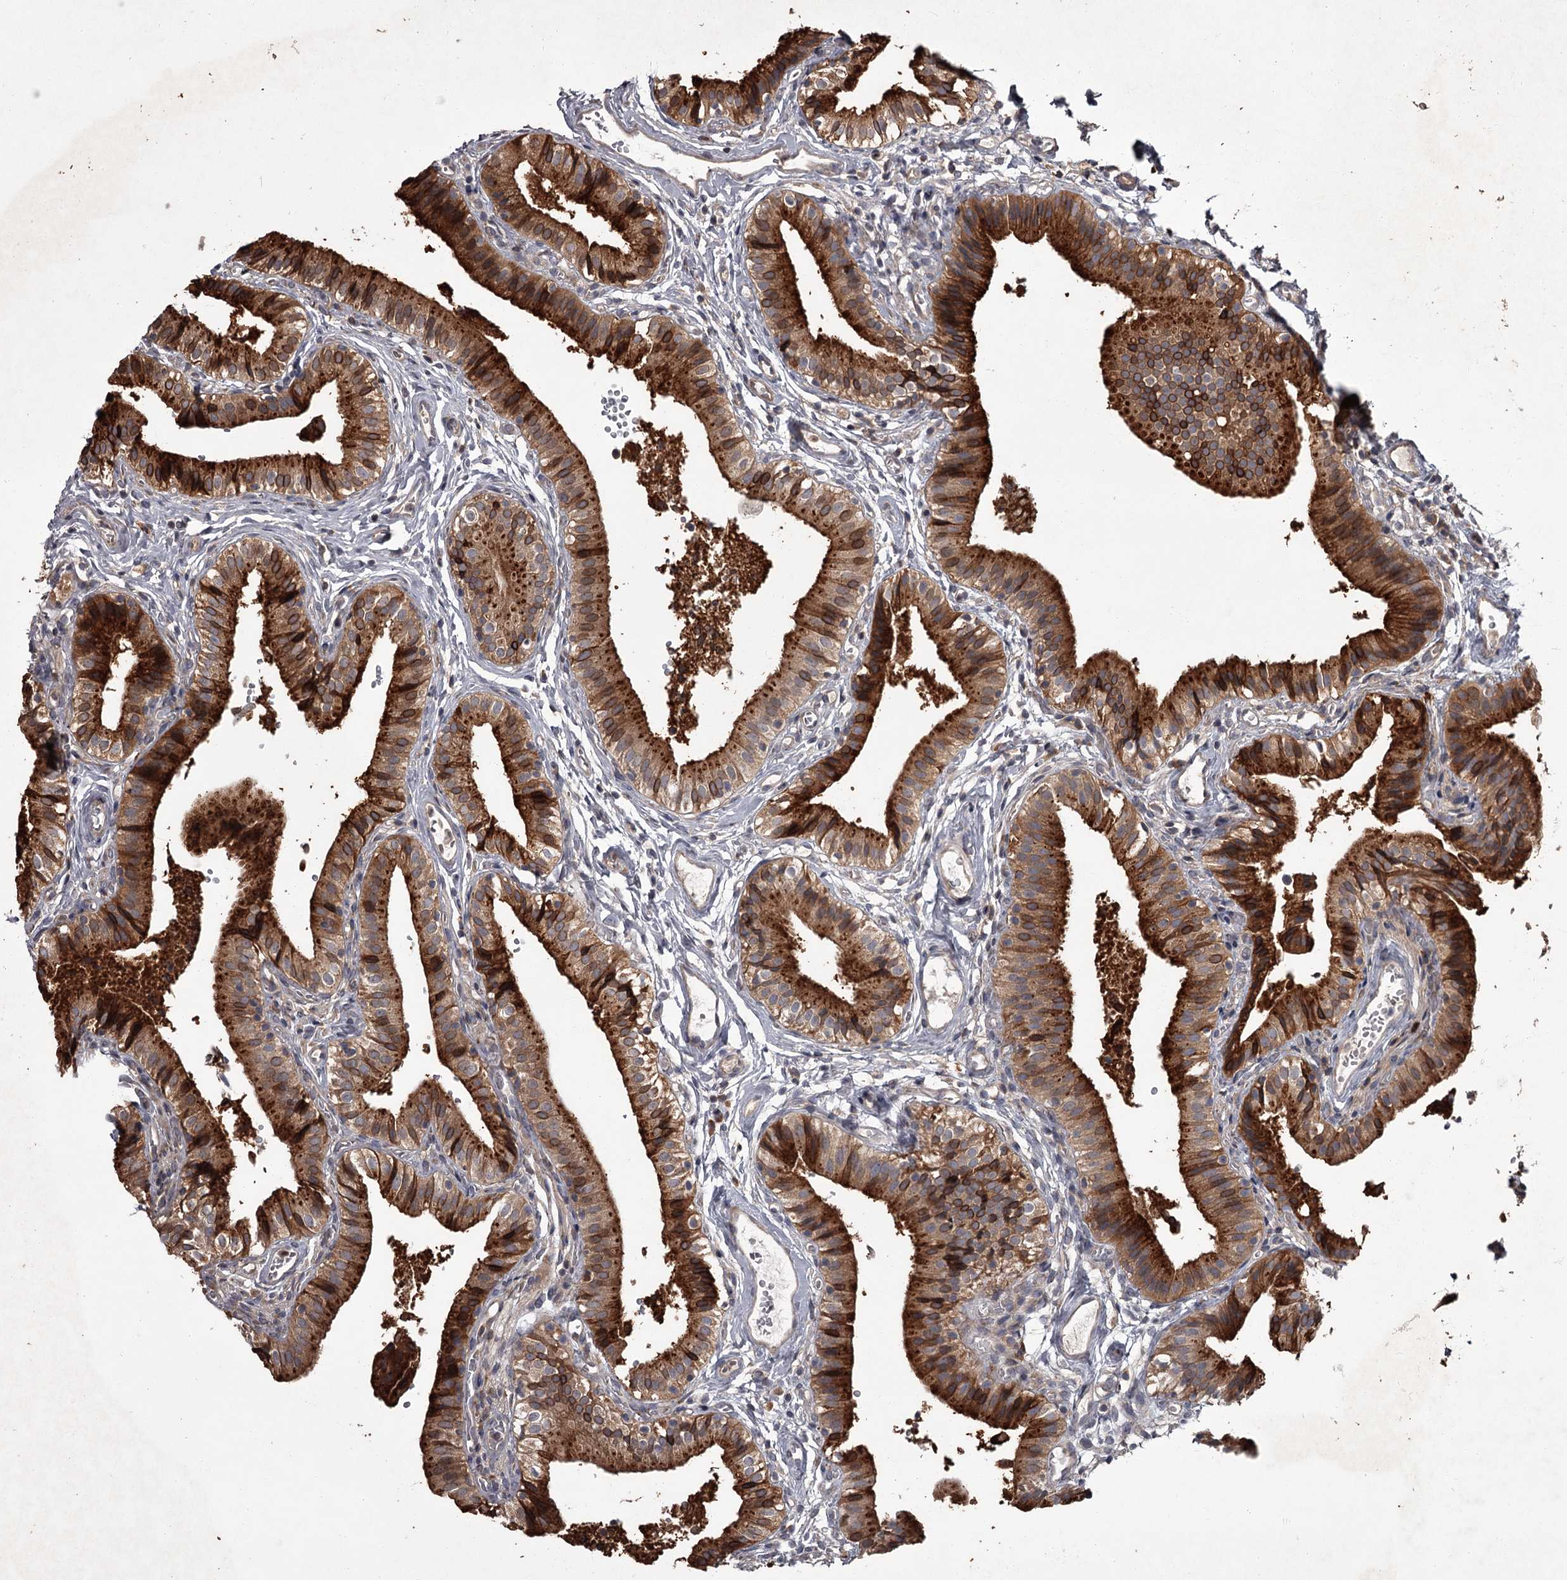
{"staining": {"intensity": "strong", "quantity": ">75%", "location": "cytoplasmic/membranous"}, "tissue": "gallbladder", "cell_type": "Glandular cells", "image_type": "normal", "snomed": [{"axis": "morphology", "description": "Normal tissue, NOS"}, {"axis": "topography", "description": "Gallbladder"}], "caption": "A histopathology image of human gallbladder stained for a protein demonstrates strong cytoplasmic/membranous brown staining in glandular cells.", "gene": "UNC93B1", "patient": {"sex": "female", "age": 47}}